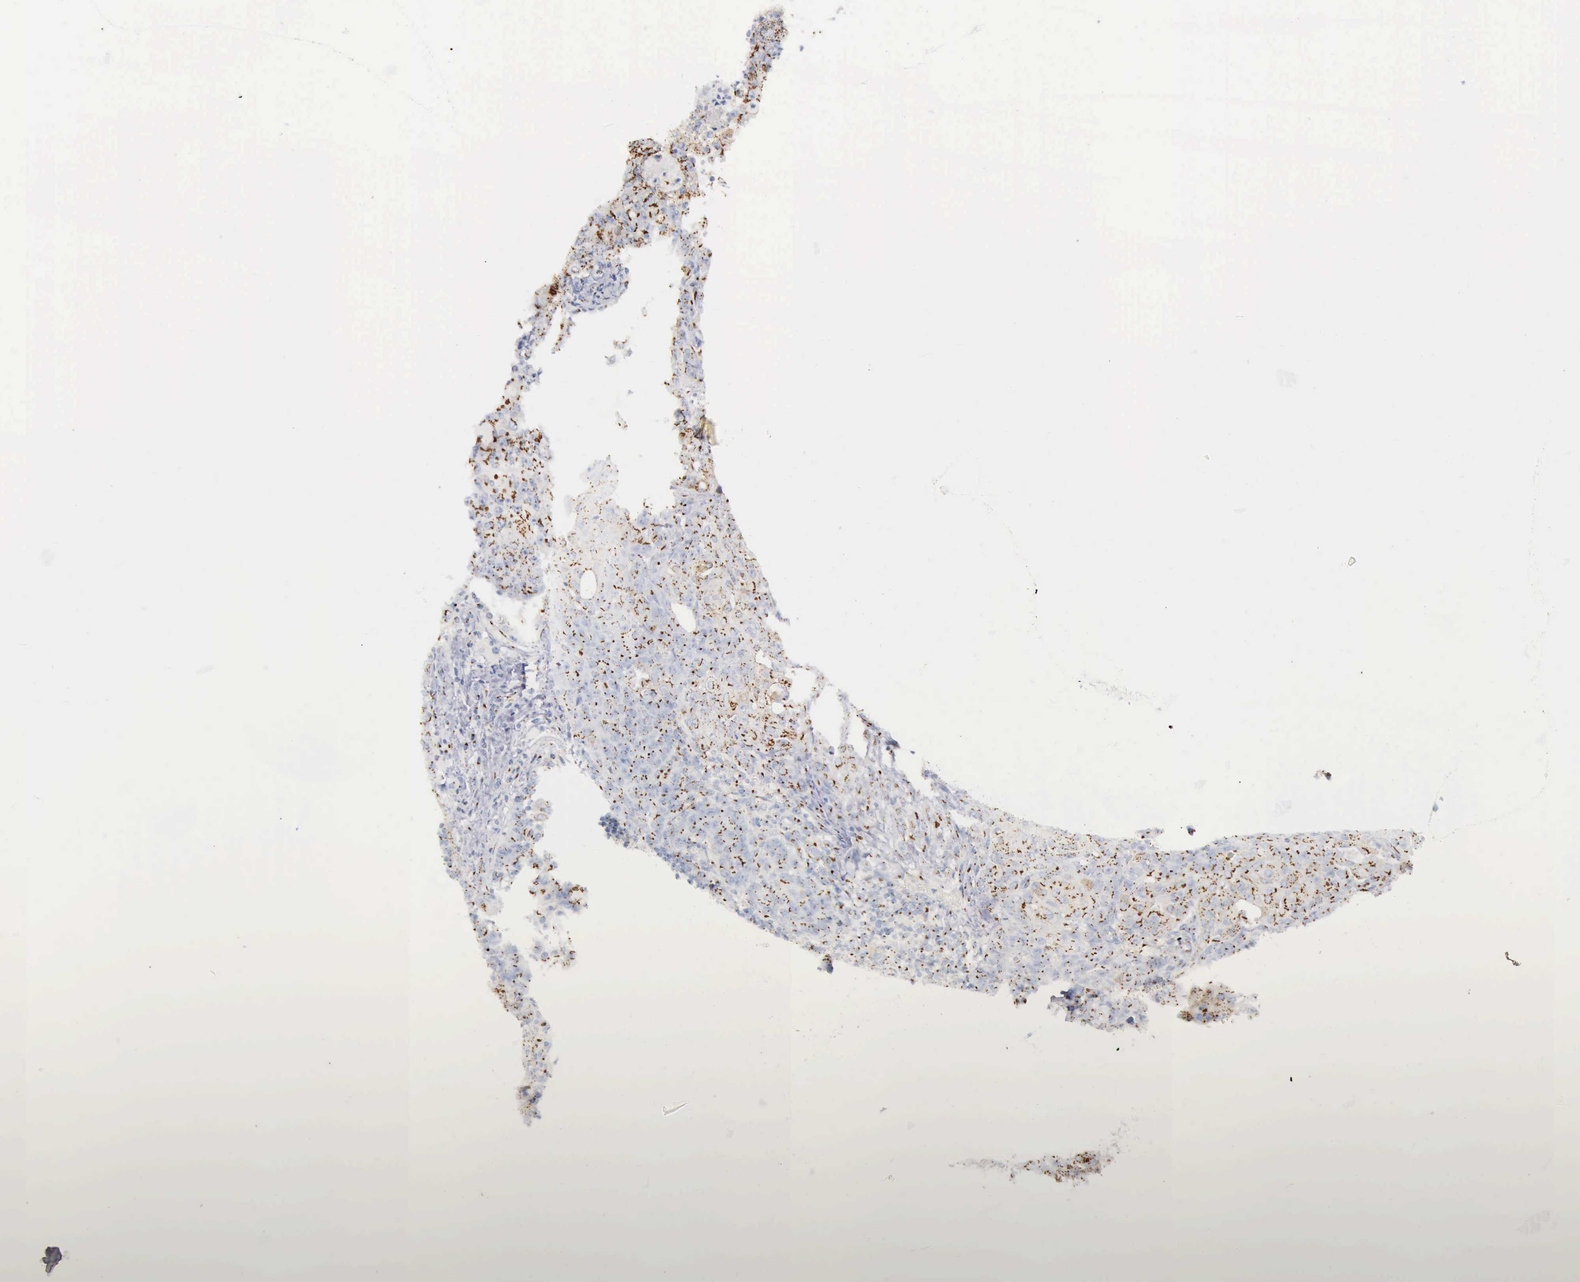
{"staining": {"intensity": "strong", "quantity": ">75%", "location": "cytoplasmic/membranous"}, "tissue": "lymph node", "cell_type": "Germinal center cells", "image_type": "normal", "snomed": [{"axis": "morphology", "description": "Normal tissue, NOS"}, {"axis": "topography", "description": "Lymph node"}], "caption": "This image exhibits benign lymph node stained with immunohistochemistry to label a protein in brown. The cytoplasmic/membranous of germinal center cells show strong positivity for the protein. Nuclei are counter-stained blue.", "gene": "GOLGA5", "patient": {"sex": "female", "age": 42}}